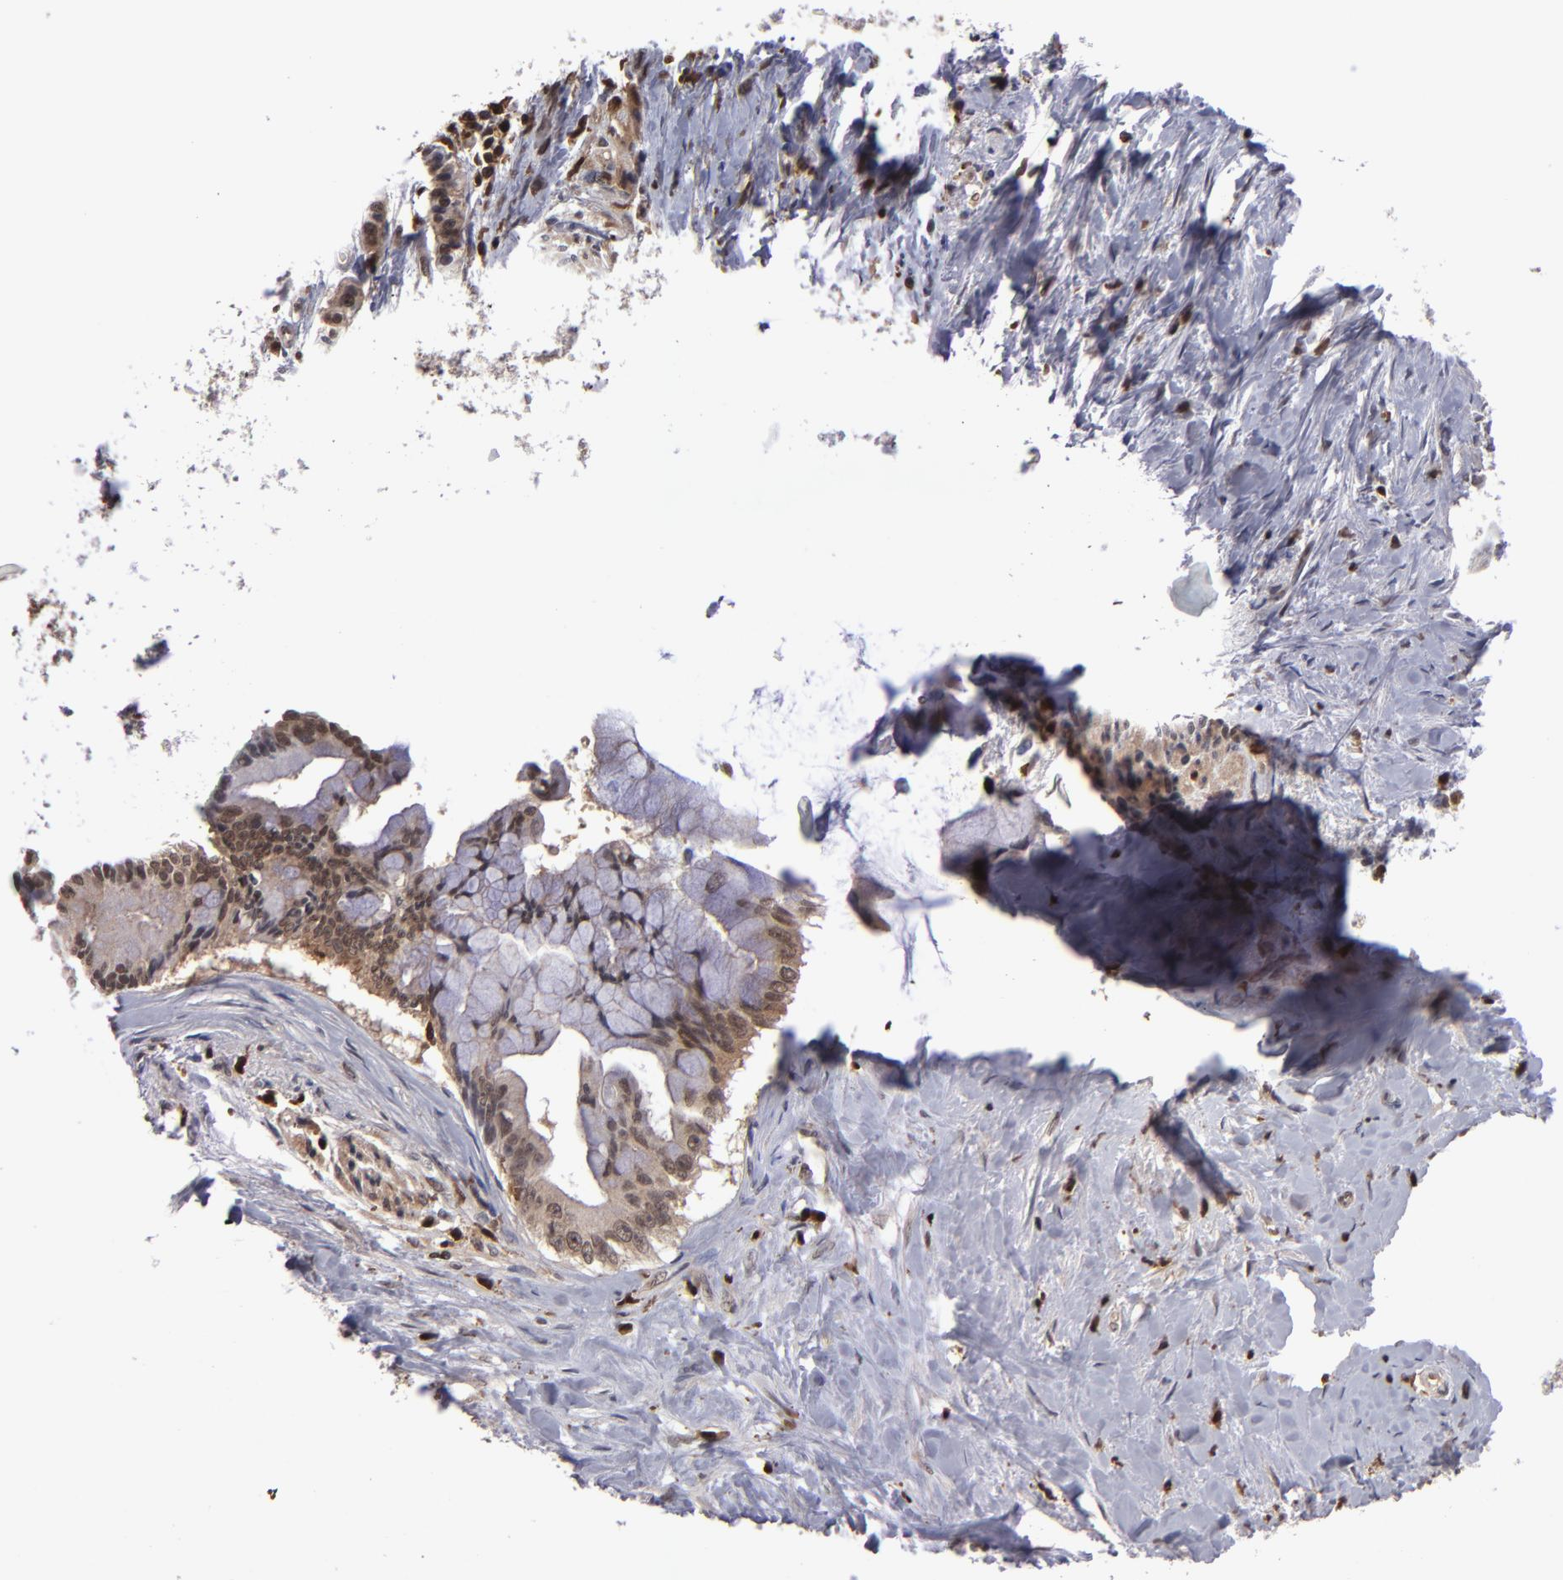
{"staining": {"intensity": "moderate", "quantity": ">75%", "location": "cytoplasmic/membranous,nuclear"}, "tissue": "pancreatic cancer", "cell_type": "Tumor cells", "image_type": "cancer", "snomed": [{"axis": "morphology", "description": "Adenocarcinoma, NOS"}, {"axis": "topography", "description": "Pancreas"}], "caption": "A photomicrograph of pancreatic cancer (adenocarcinoma) stained for a protein demonstrates moderate cytoplasmic/membranous and nuclear brown staining in tumor cells.", "gene": "GRB2", "patient": {"sex": "male", "age": 59}}